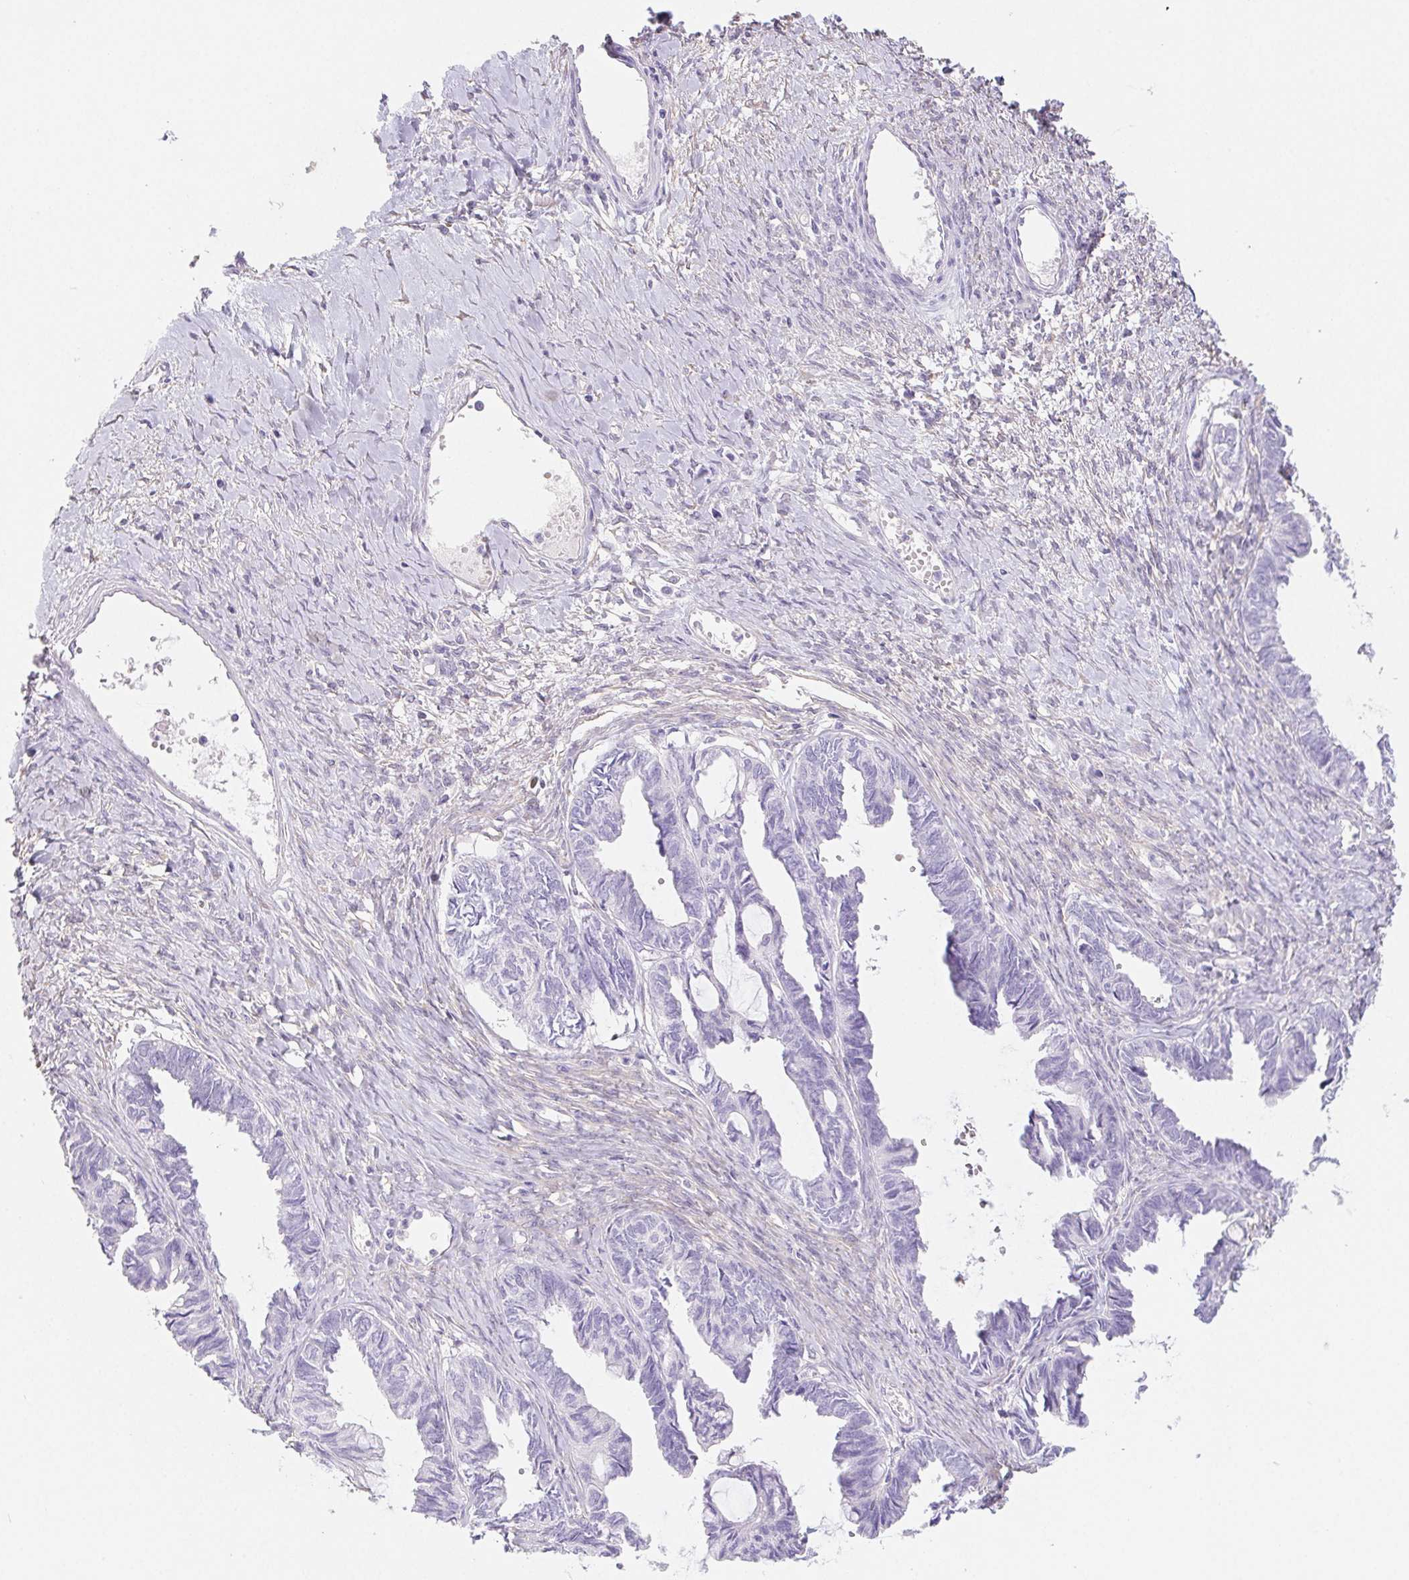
{"staining": {"intensity": "negative", "quantity": "none", "location": "none"}, "tissue": "ovarian cancer", "cell_type": "Tumor cells", "image_type": "cancer", "snomed": [{"axis": "morphology", "description": "Cystadenocarcinoma, mucinous, NOS"}, {"axis": "topography", "description": "Ovary"}], "caption": "High power microscopy micrograph of an immunohistochemistry (IHC) histopathology image of ovarian mucinous cystadenocarcinoma, revealing no significant staining in tumor cells.", "gene": "PNLIP", "patient": {"sex": "female", "age": 61}}